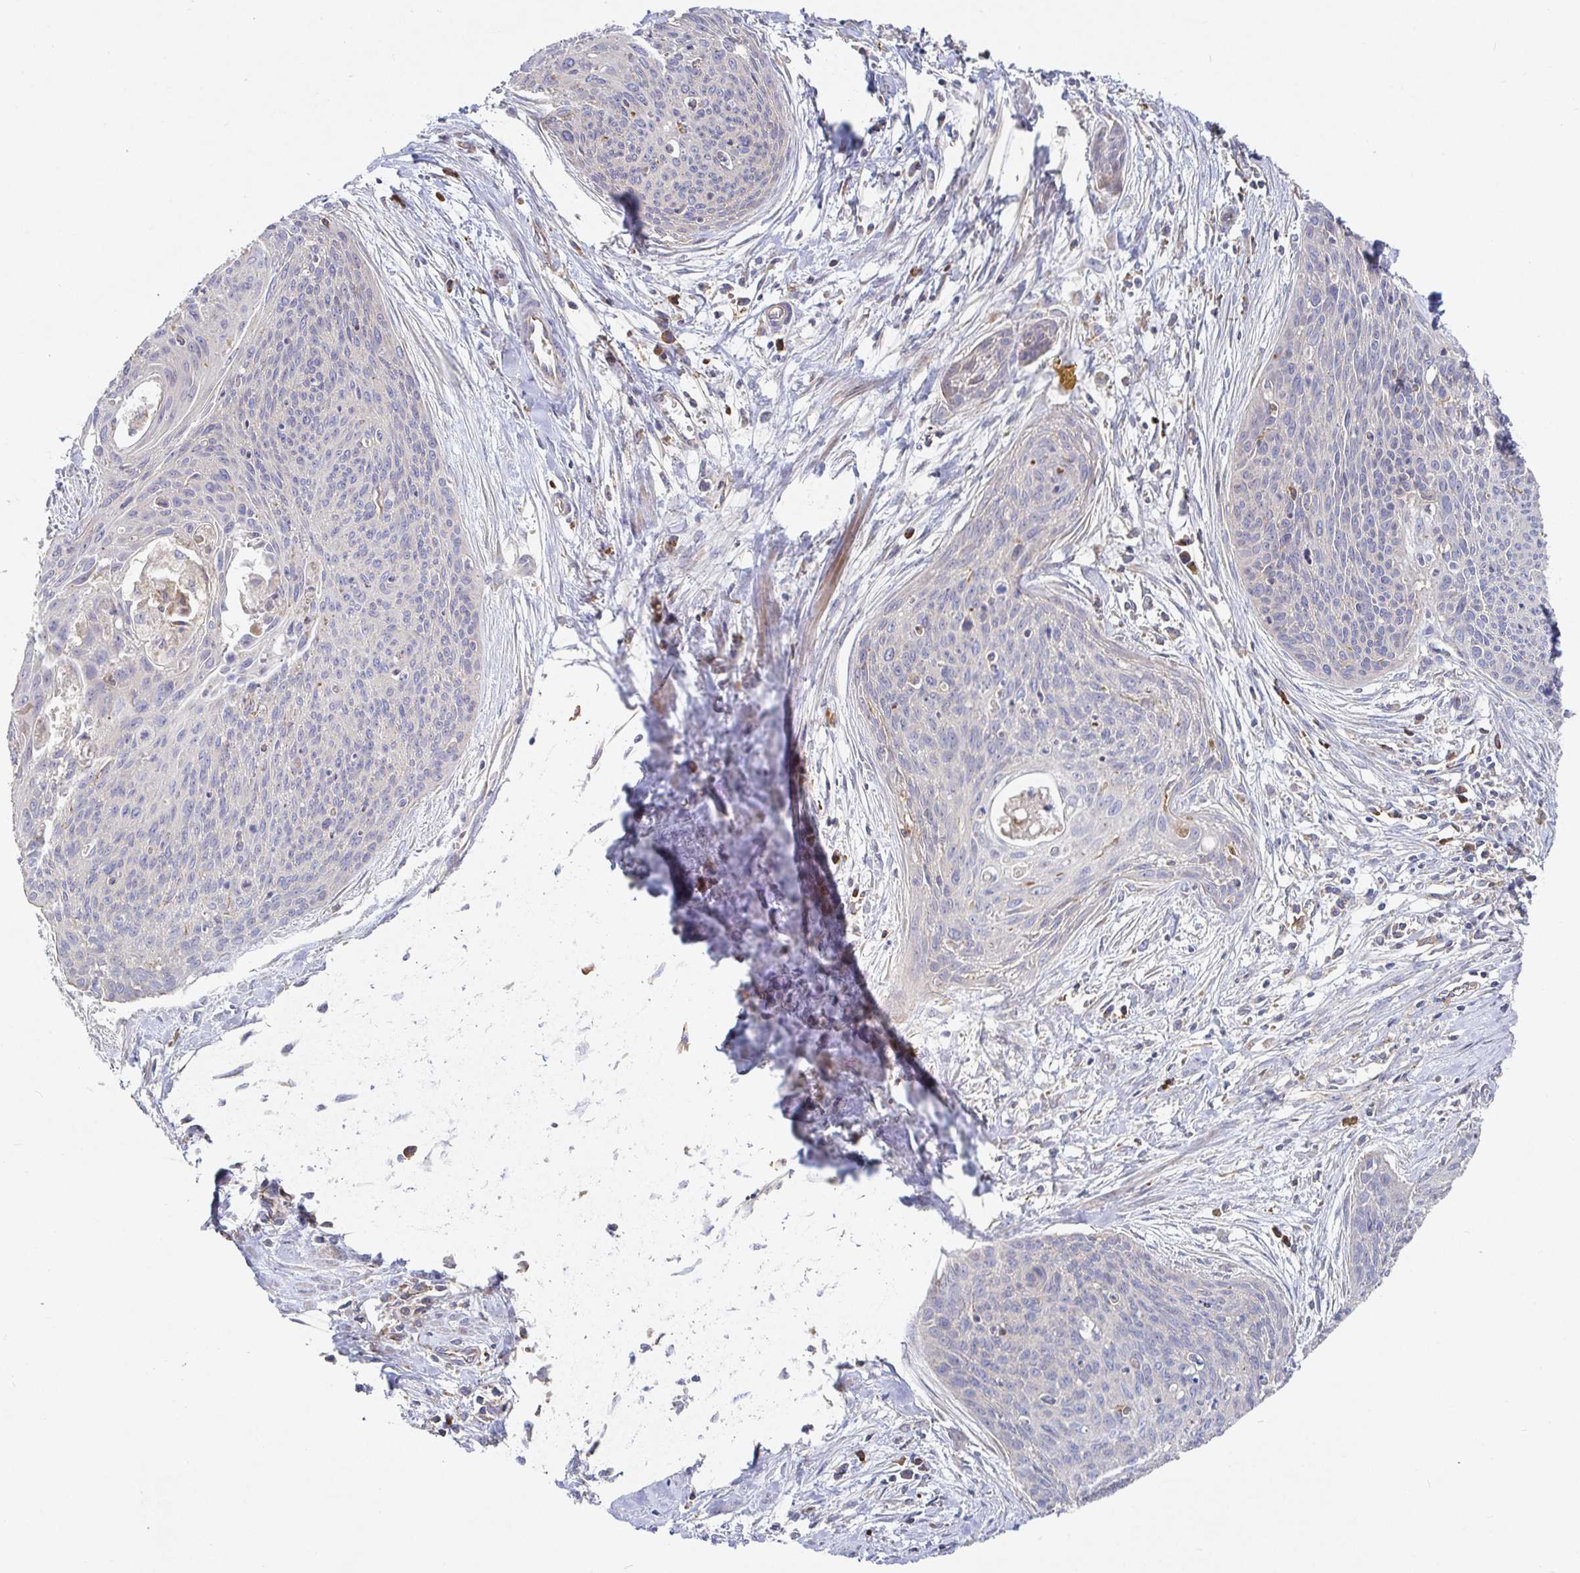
{"staining": {"intensity": "negative", "quantity": "none", "location": "none"}, "tissue": "cervical cancer", "cell_type": "Tumor cells", "image_type": "cancer", "snomed": [{"axis": "morphology", "description": "Squamous cell carcinoma, NOS"}, {"axis": "topography", "description": "Cervix"}], "caption": "DAB immunohistochemical staining of human cervical cancer (squamous cell carcinoma) reveals no significant positivity in tumor cells.", "gene": "IRAK2", "patient": {"sex": "female", "age": 55}}